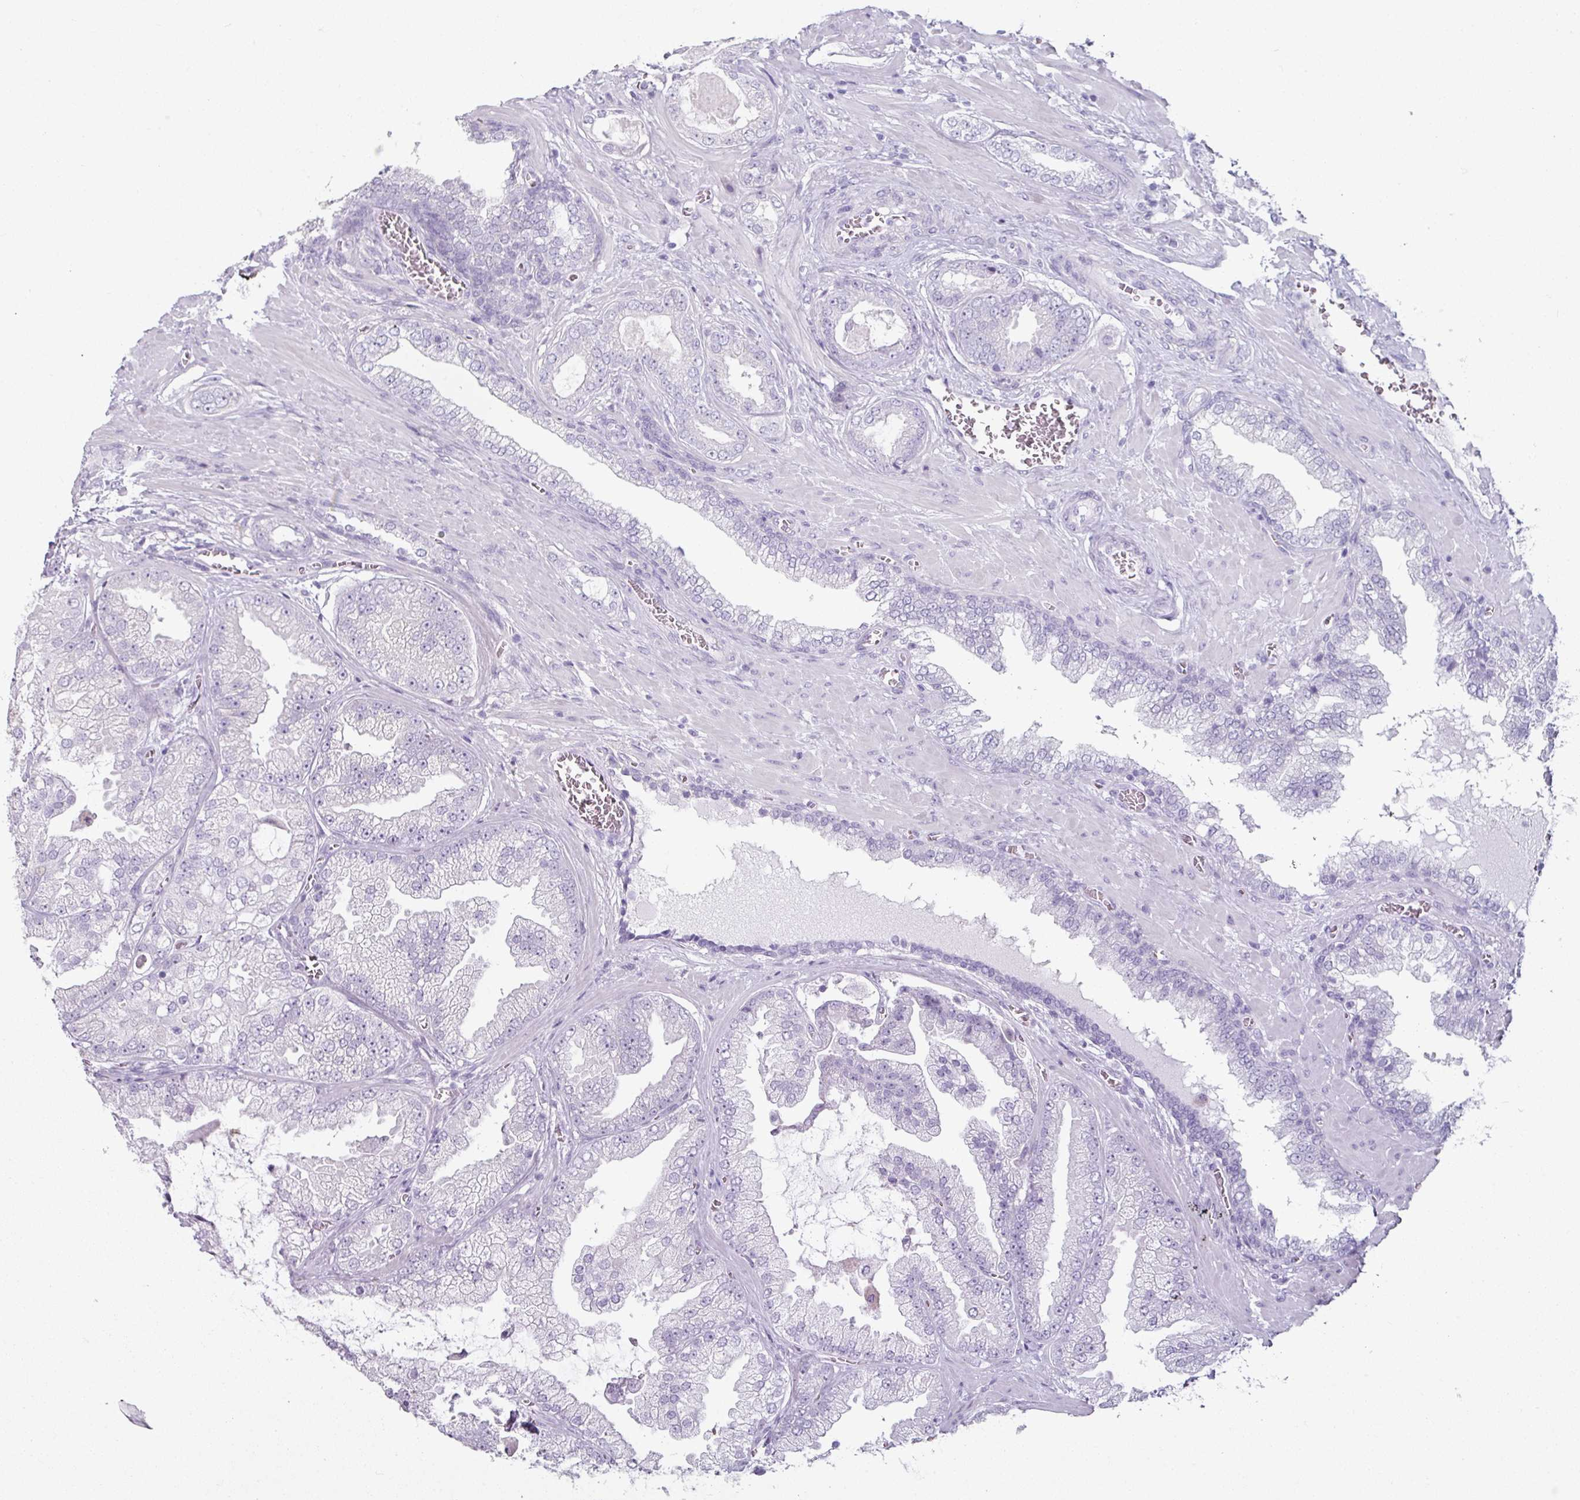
{"staining": {"intensity": "negative", "quantity": "none", "location": "none"}, "tissue": "prostate cancer", "cell_type": "Tumor cells", "image_type": "cancer", "snomed": [{"axis": "morphology", "description": "Adenocarcinoma, Low grade"}, {"axis": "topography", "description": "Prostate"}], "caption": "Immunohistochemical staining of human prostate low-grade adenocarcinoma shows no significant expression in tumor cells.", "gene": "C19orf33", "patient": {"sex": "male", "age": 57}}